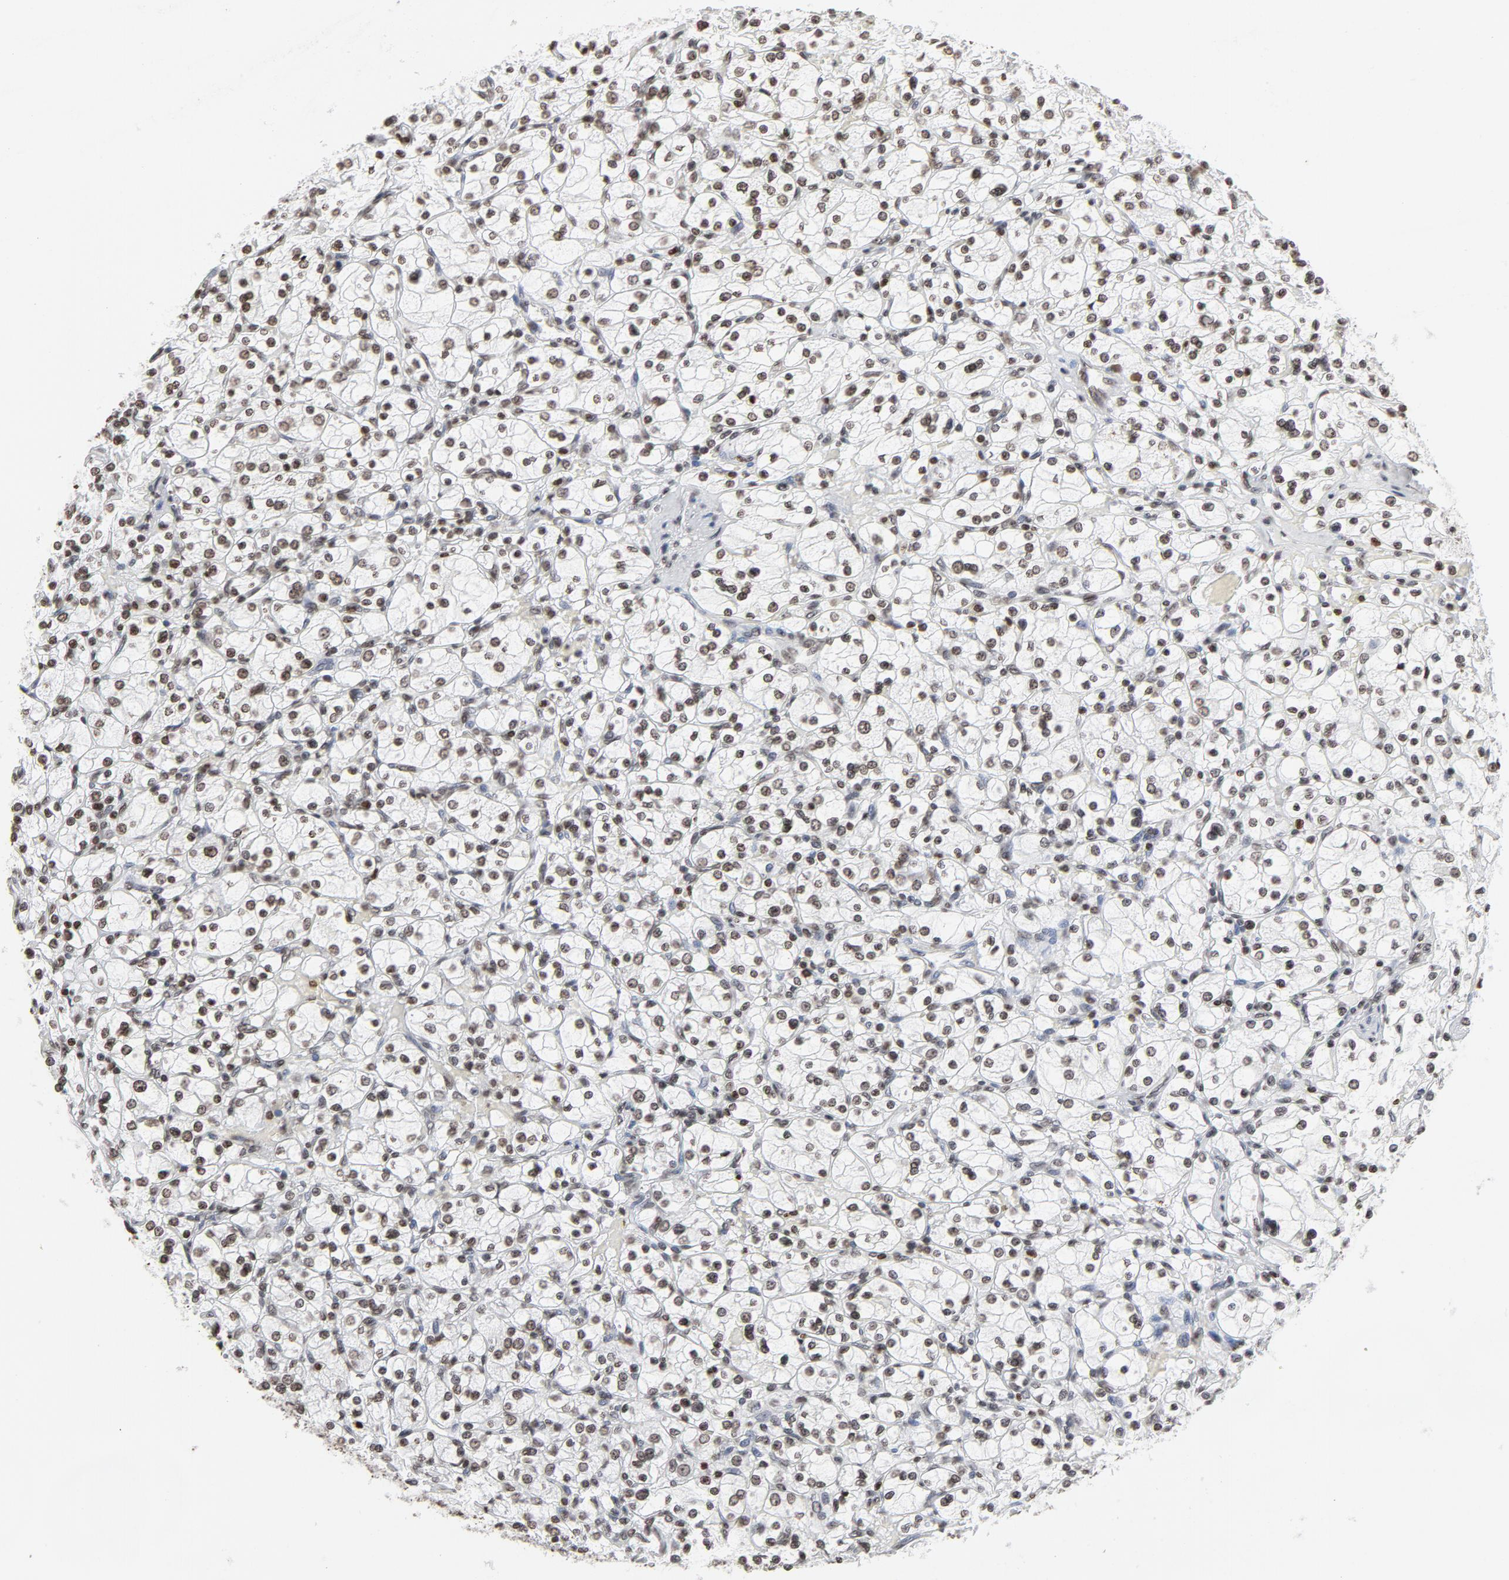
{"staining": {"intensity": "moderate", "quantity": ">75%", "location": "nuclear"}, "tissue": "renal cancer", "cell_type": "Tumor cells", "image_type": "cancer", "snomed": [{"axis": "morphology", "description": "Adenocarcinoma, NOS"}, {"axis": "topography", "description": "Kidney"}], "caption": "Renal cancer (adenocarcinoma) stained with DAB (3,3'-diaminobenzidine) immunohistochemistry (IHC) exhibits medium levels of moderate nuclear expression in about >75% of tumor cells. (Stains: DAB (3,3'-diaminobenzidine) in brown, nuclei in blue, Microscopy: brightfield microscopy at high magnification).", "gene": "H2AC12", "patient": {"sex": "female", "age": 83}}